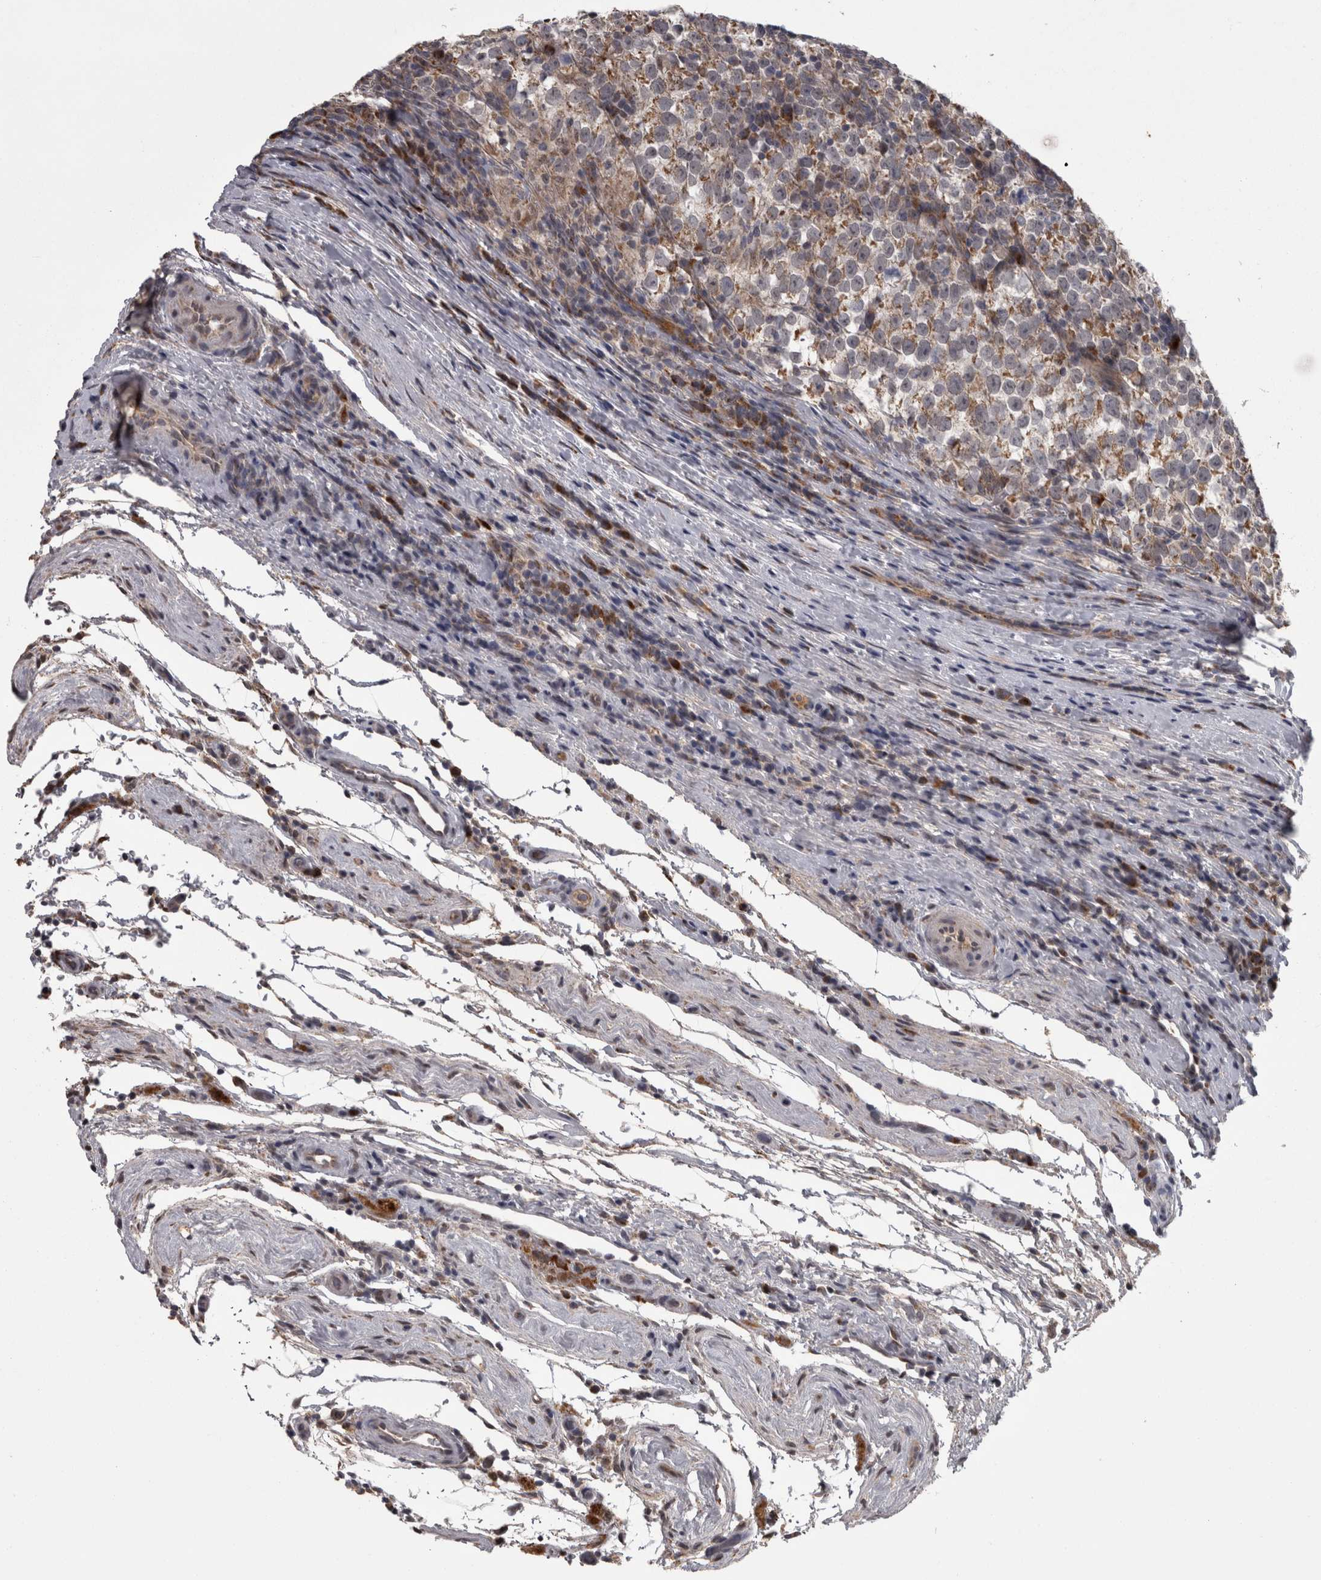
{"staining": {"intensity": "moderate", "quantity": "25%-75%", "location": "cytoplasmic/membranous"}, "tissue": "testis cancer", "cell_type": "Tumor cells", "image_type": "cancer", "snomed": [{"axis": "morphology", "description": "Normal tissue, NOS"}, {"axis": "morphology", "description": "Seminoma, NOS"}, {"axis": "topography", "description": "Testis"}], "caption": "Immunohistochemical staining of human testis cancer (seminoma) demonstrates medium levels of moderate cytoplasmic/membranous protein staining in about 25%-75% of tumor cells.", "gene": "DBT", "patient": {"sex": "male", "age": 43}}